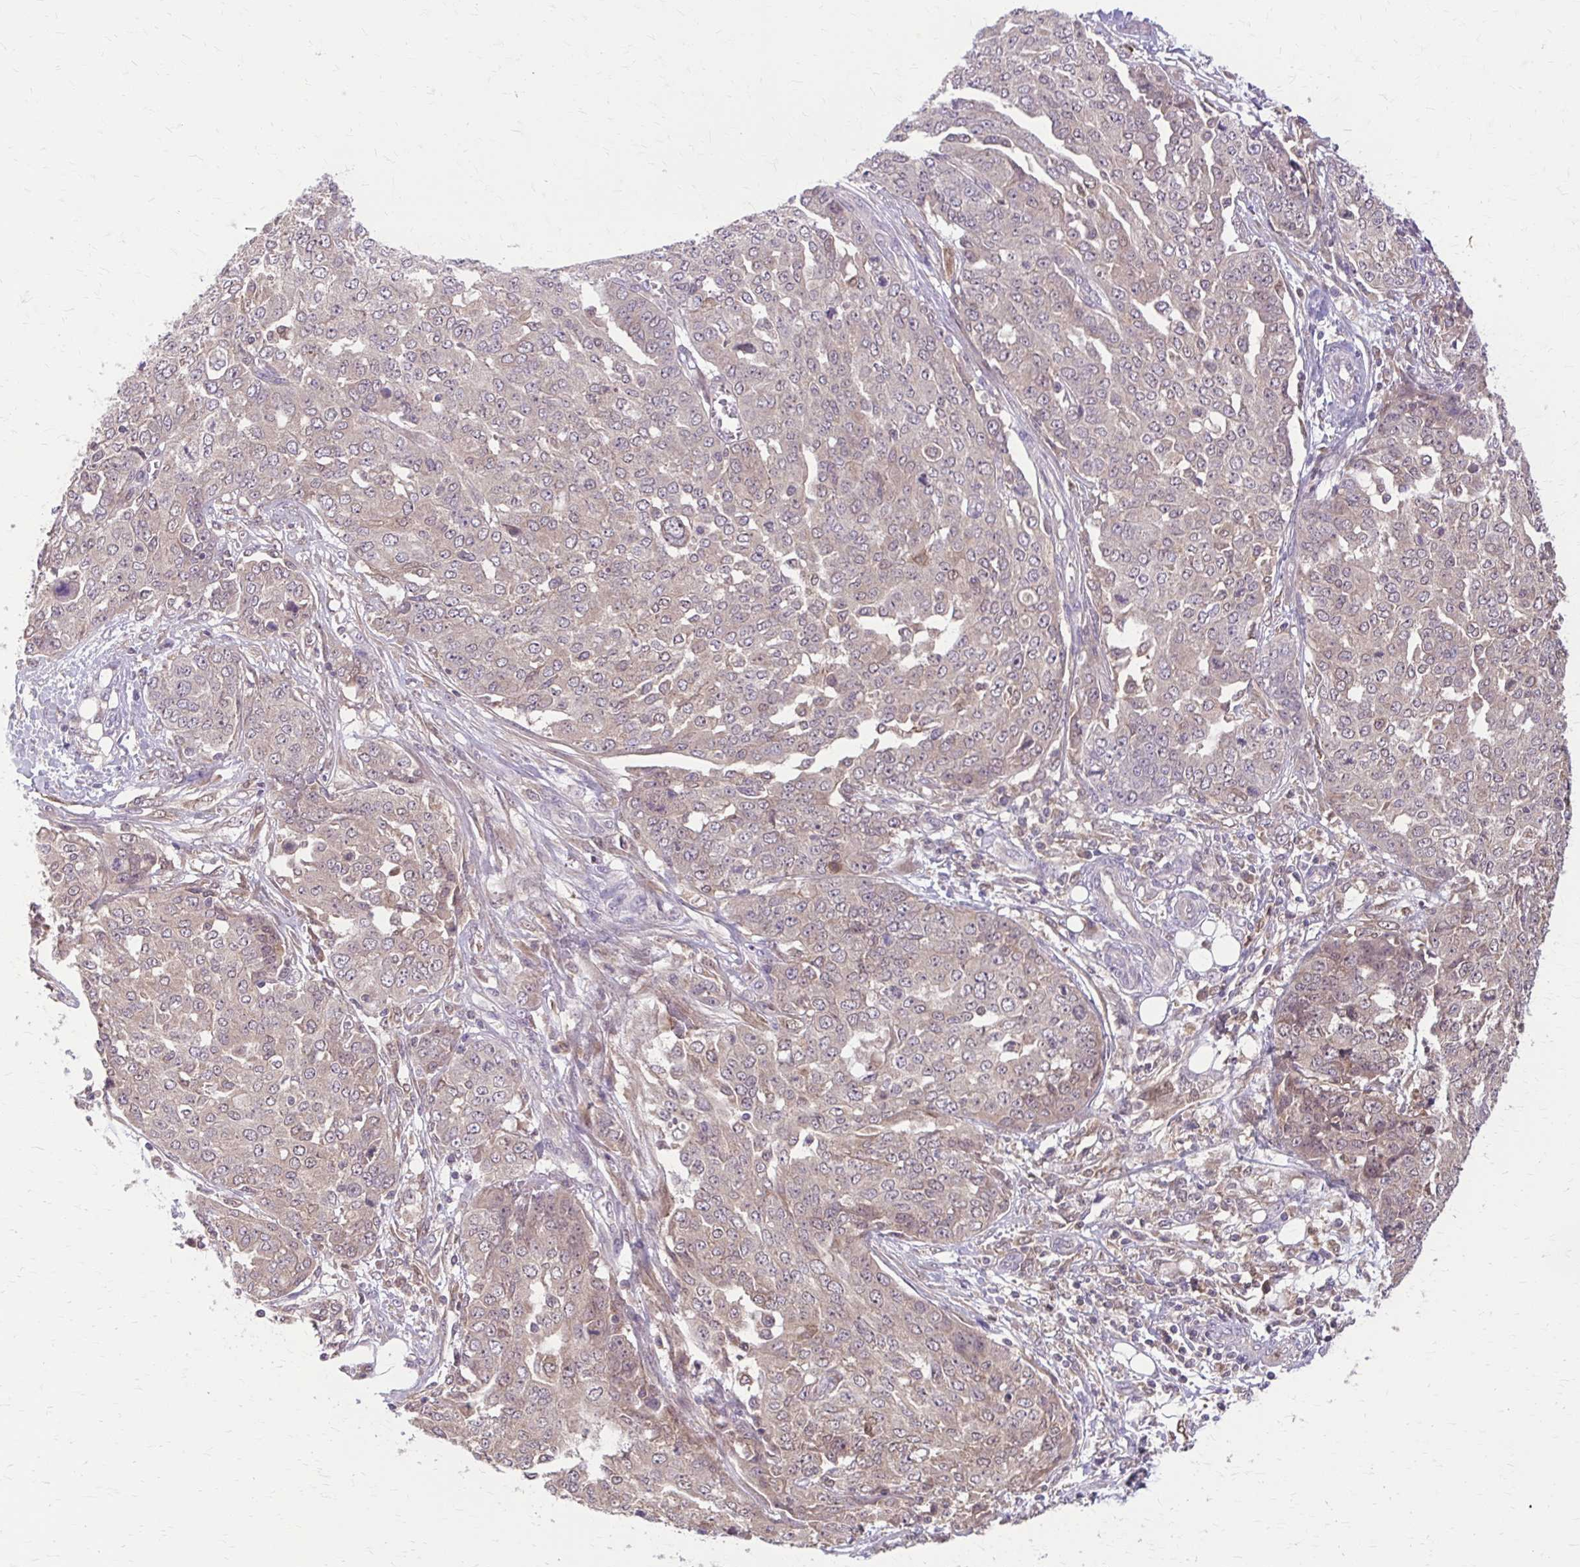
{"staining": {"intensity": "weak", "quantity": "25%-75%", "location": "cytoplasmic/membranous"}, "tissue": "ovarian cancer", "cell_type": "Tumor cells", "image_type": "cancer", "snomed": [{"axis": "morphology", "description": "Cystadenocarcinoma, serous, NOS"}, {"axis": "topography", "description": "Soft tissue"}, {"axis": "topography", "description": "Ovary"}], "caption": "Immunohistochemistry photomicrograph of neoplastic tissue: serous cystadenocarcinoma (ovarian) stained using IHC demonstrates low levels of weak protein expression localized specifically in the cytoplasmic/membranous of tumor cells, appearing as a cytoplasmic/membranous brown color.", "gene": "NRBF2", "patient": {"sex": "female", "age": 57}}